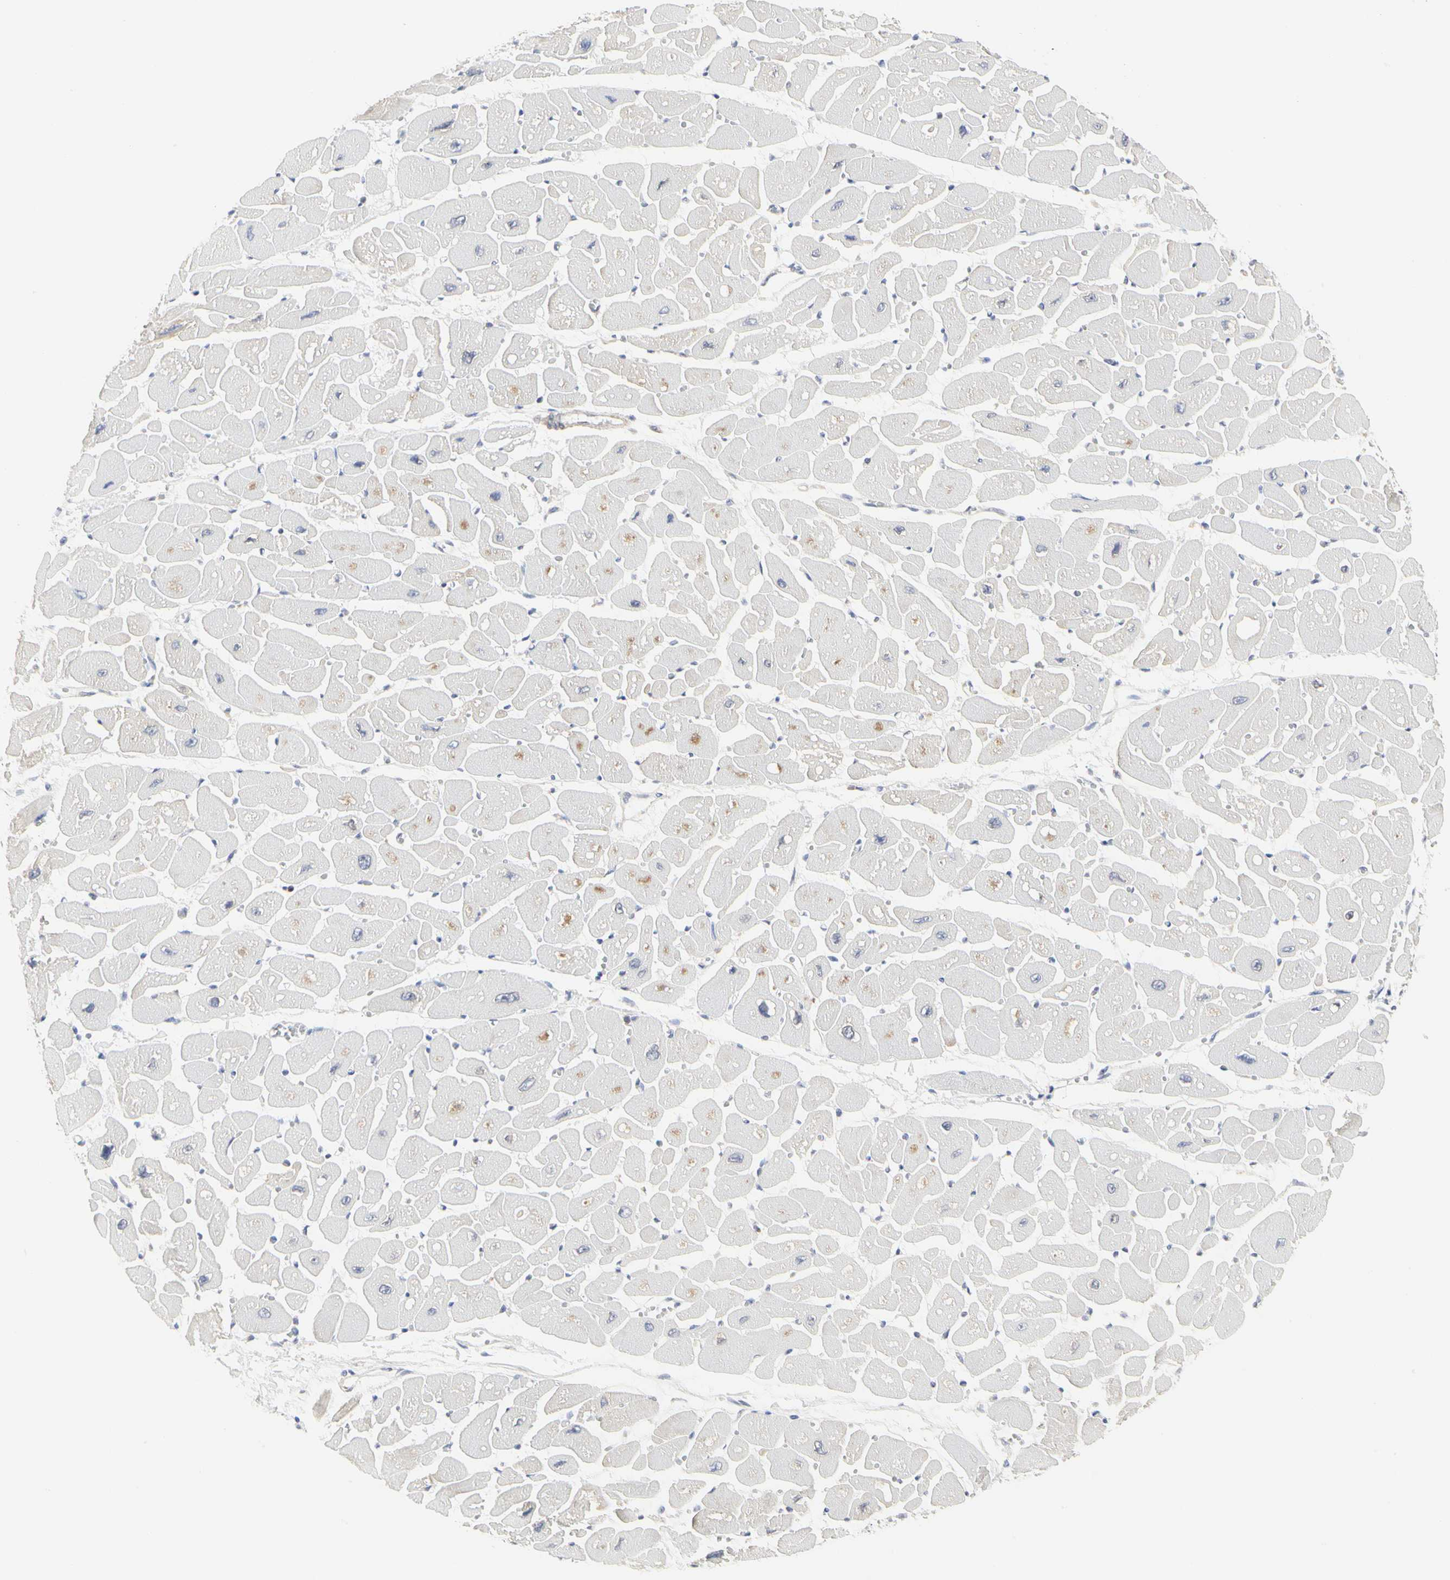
{"staining": {"intensity": "weak", "quantity": "<25%", "location": "cytoplasmic/membranous"}, "tissue": "heart muscle", "cell_type": "Cardiomyocytes", "image_type": "normal", "snomed": [{"axis": "morphology", "description": "Normal tissue, NOS"}, {"axis": "topography", "description": "Heart"}], "caption": "A micrograph of human heart muscle is negative for staining in cardiomyocytes.", "gene": "SHANK2", "patient": {"sex": "female", "age": 54}}